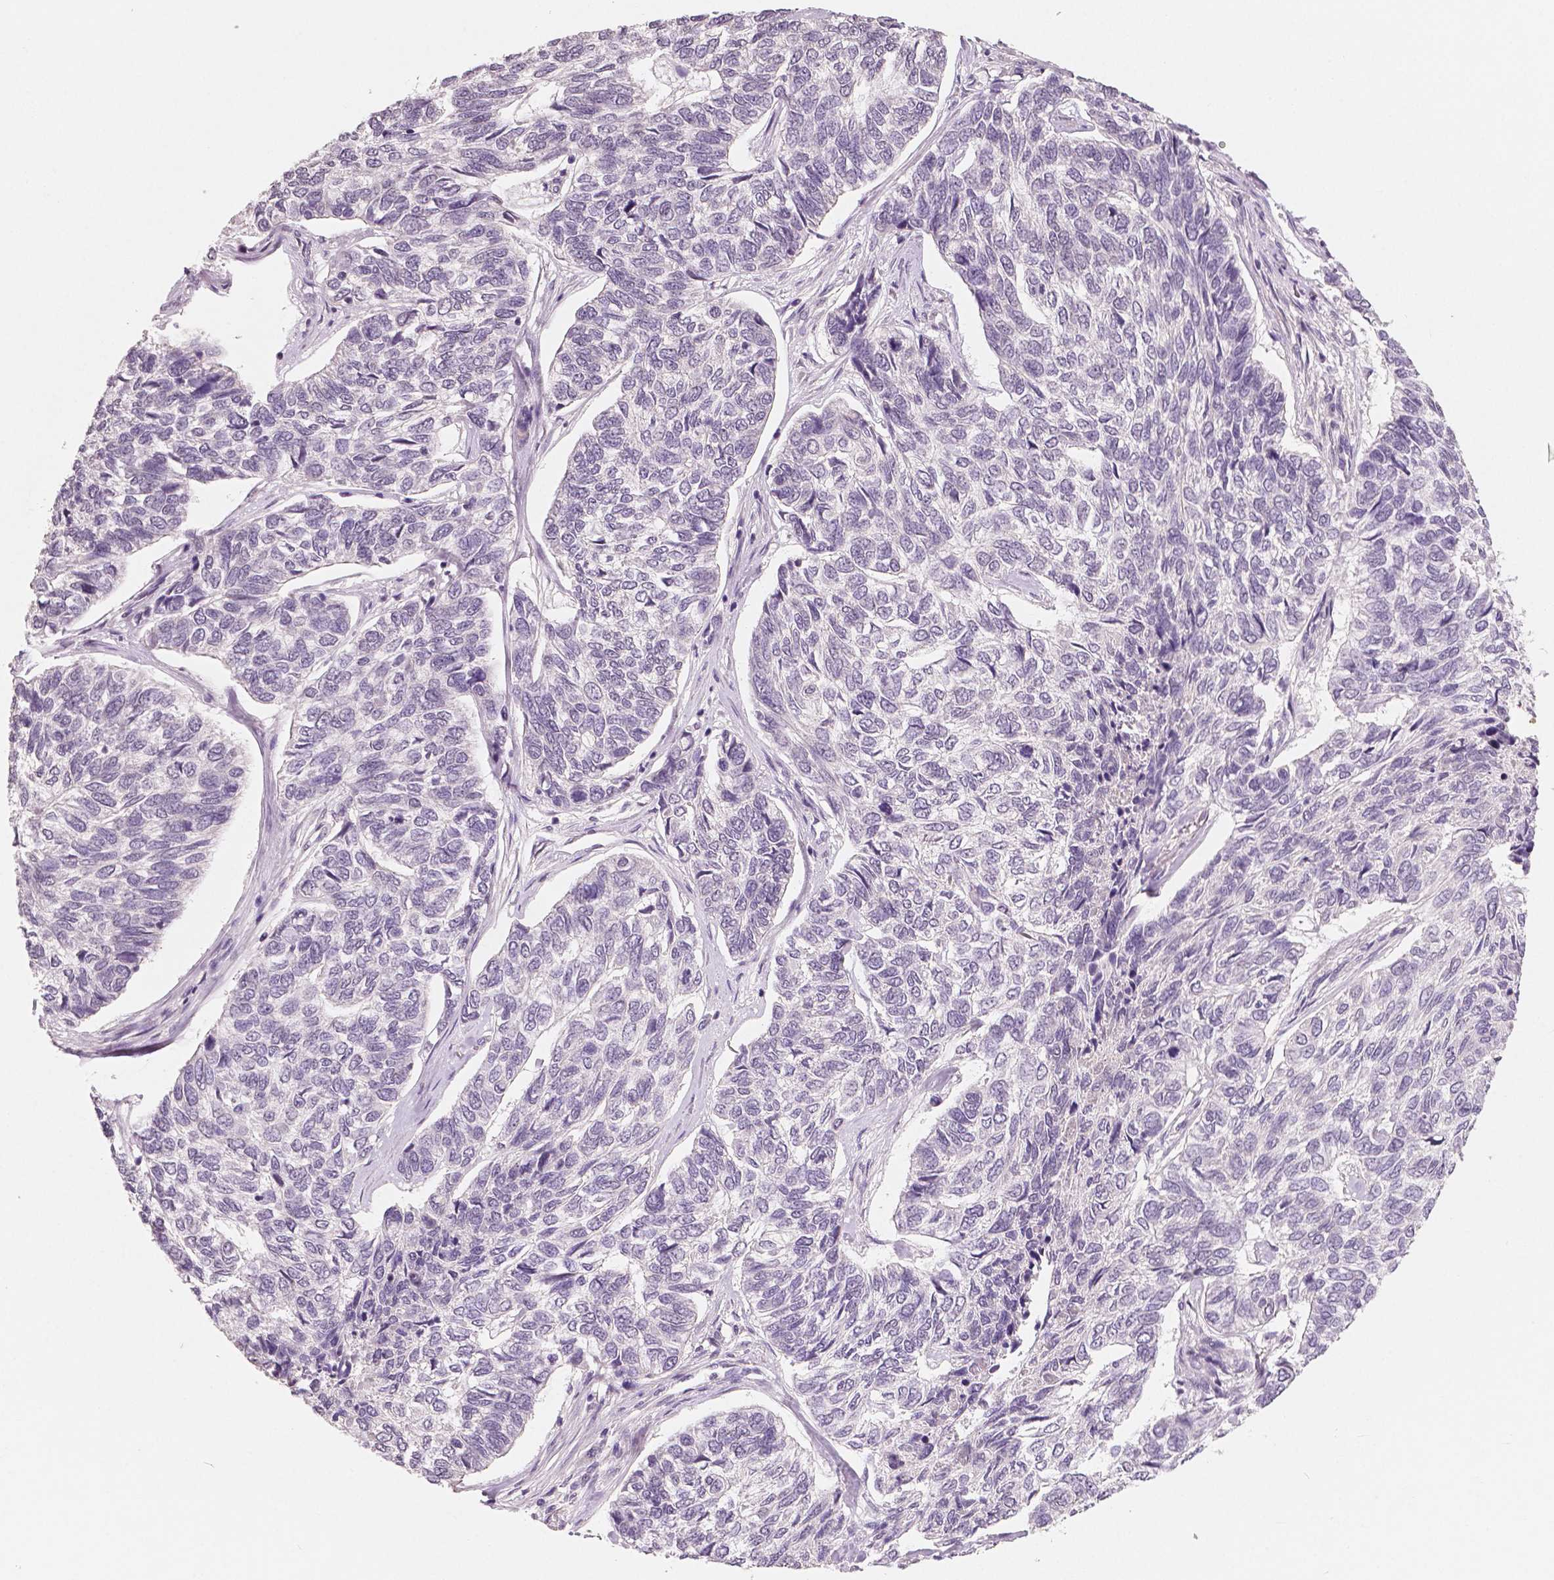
{"staining": {"intensity": "negative", "quantity": "none", "location": "none"}, "tissue": "skin cancer", "cell_type": "Tumor cells", "image_type": "cancer", "snomed": [{"axis": "morphology", "description": "Basal cell carcinoma"}, {"axis": "topography", "description": "Skin"}], "caption": "The histopathology image exhibits no staining of tumor cells in skin cancer.", "gene": "RNASE7", "patient": {"sex": "female", "age": 65}}